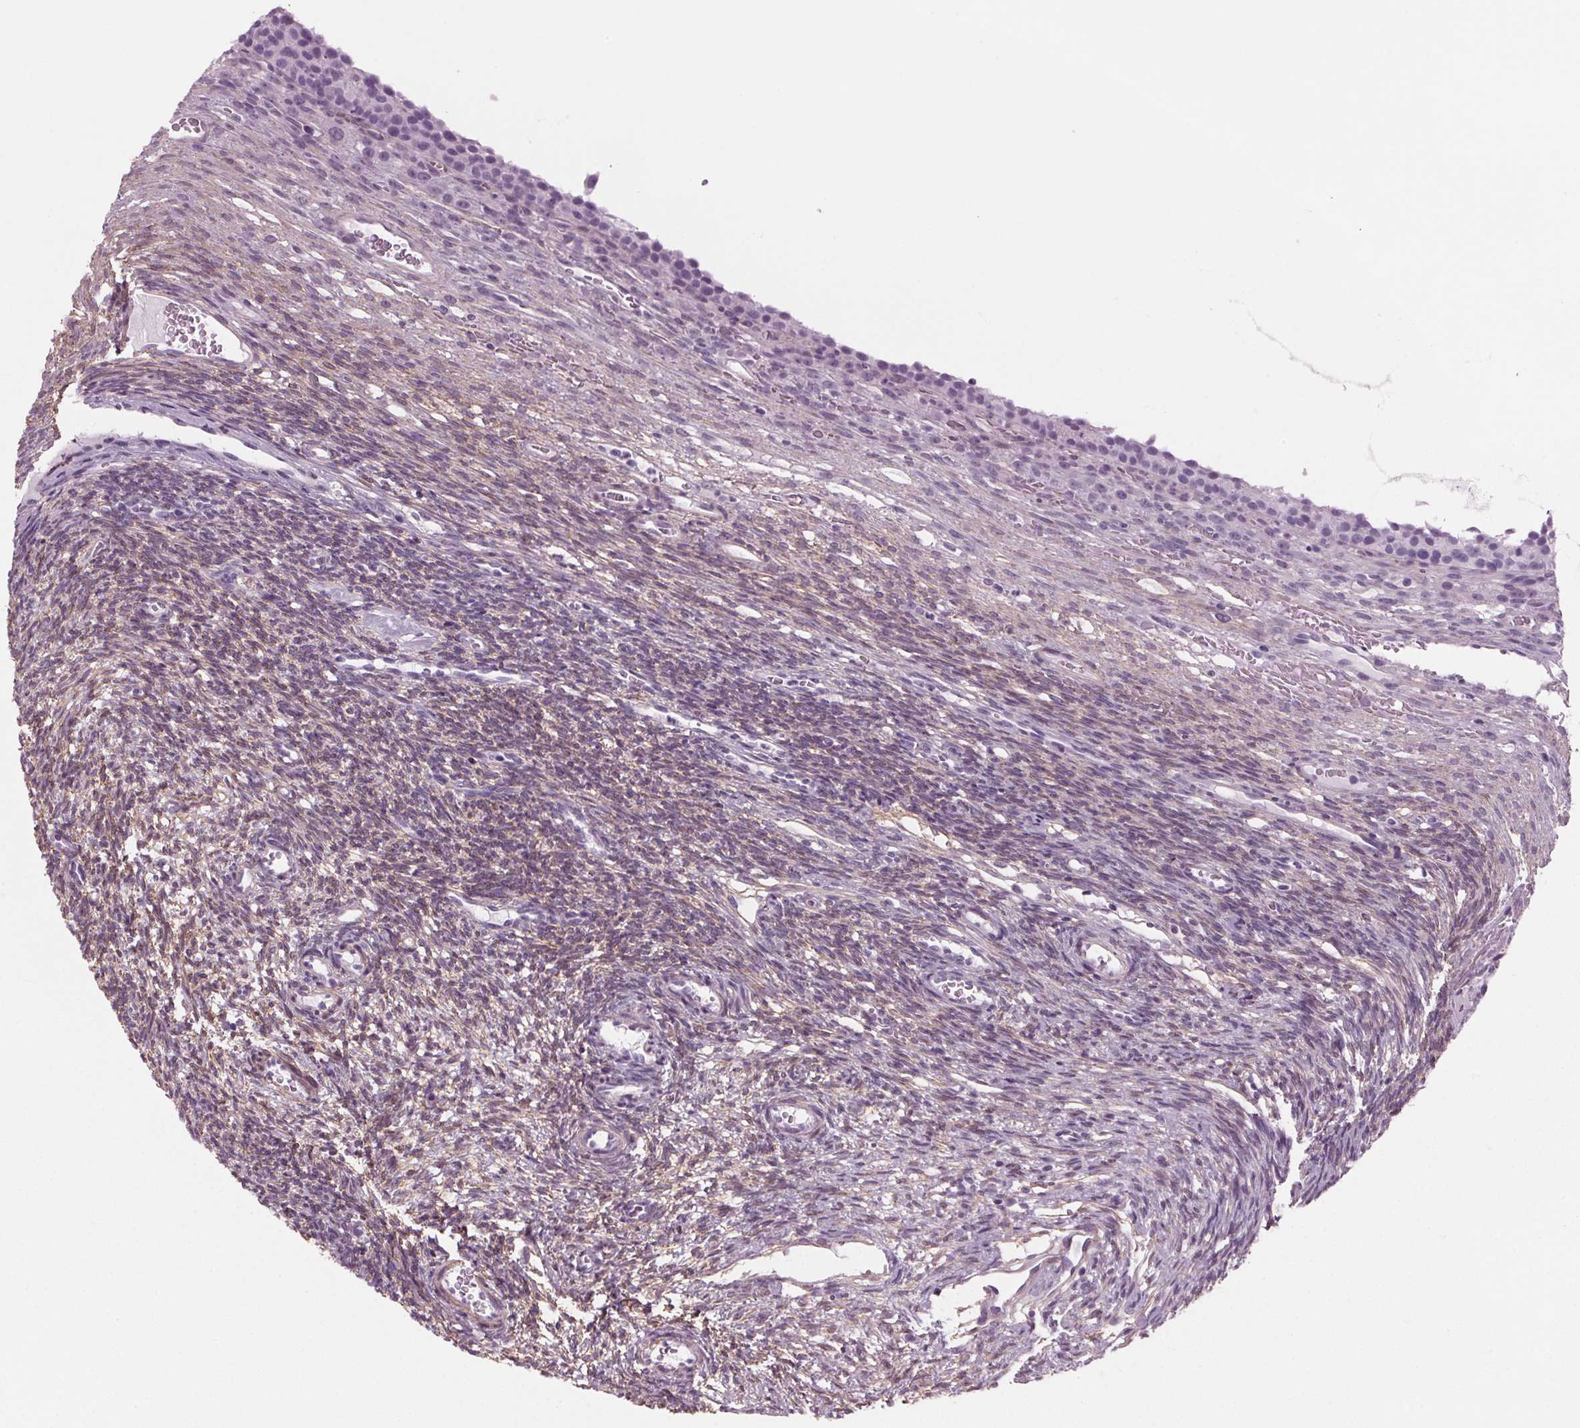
{"staining": {"intensity": "negative", "quantity": "none", "location": "none"}, "tissue": "ovary", "cell_type": "Follicle cells", "image_type": "normal", "snomed": [{"axis": "morphology", "description": "Normal tissue, NOS"}, {"axis": "topography", "description": "Ovary"}], "caption": "Immunohistochemical staining of unremarkable ovary shows no significant expression in follicle cells. (DAB immunohistochemistry visualized using brightfield microscopy, high magnification).", "gene": "BHLHE22", "patient": {"sex": "female", "age": 34}}